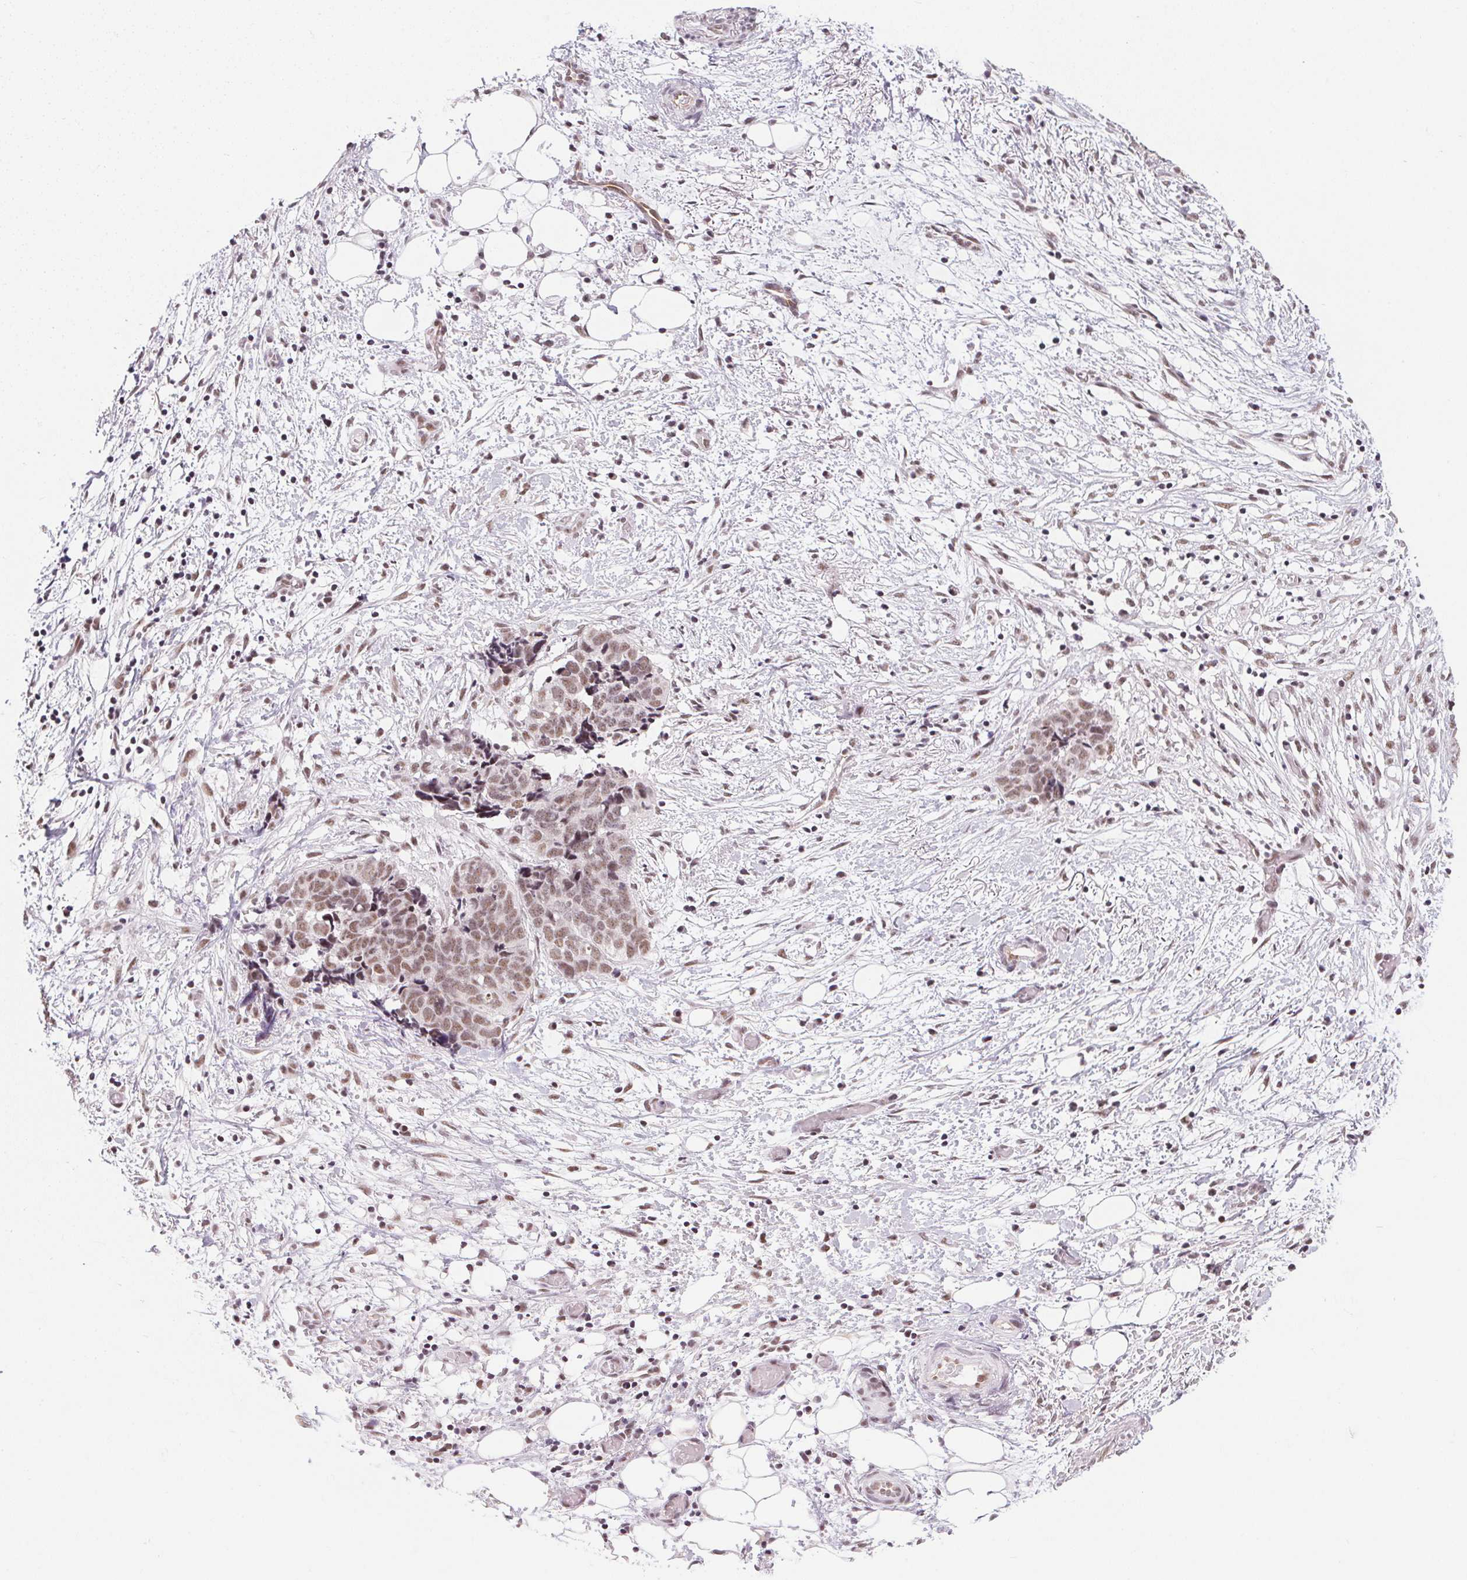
{"staining": {"intensity": "weak", "quantity": ">75%", "location": "nuclear"}, "tissue": "ovarian cancer", "cell_type": "Tumor cells", "image_type": "cancer", "snomed": [{"axis": "morphology", "description": "Cystadenocarcinoma, serous, NOS"}, {"axis": "topography", "description": "Ovary"}], "caption": "DAB immunohistochemical staining of ovarian serous cystadenocarcinoma demonstrates weak nuclear protein positivity in approximately >75% of tumor cells. Nuclei are stained in blue.", "gene": "SRSF7", "patient": {"sex": "female", "age": 69}}